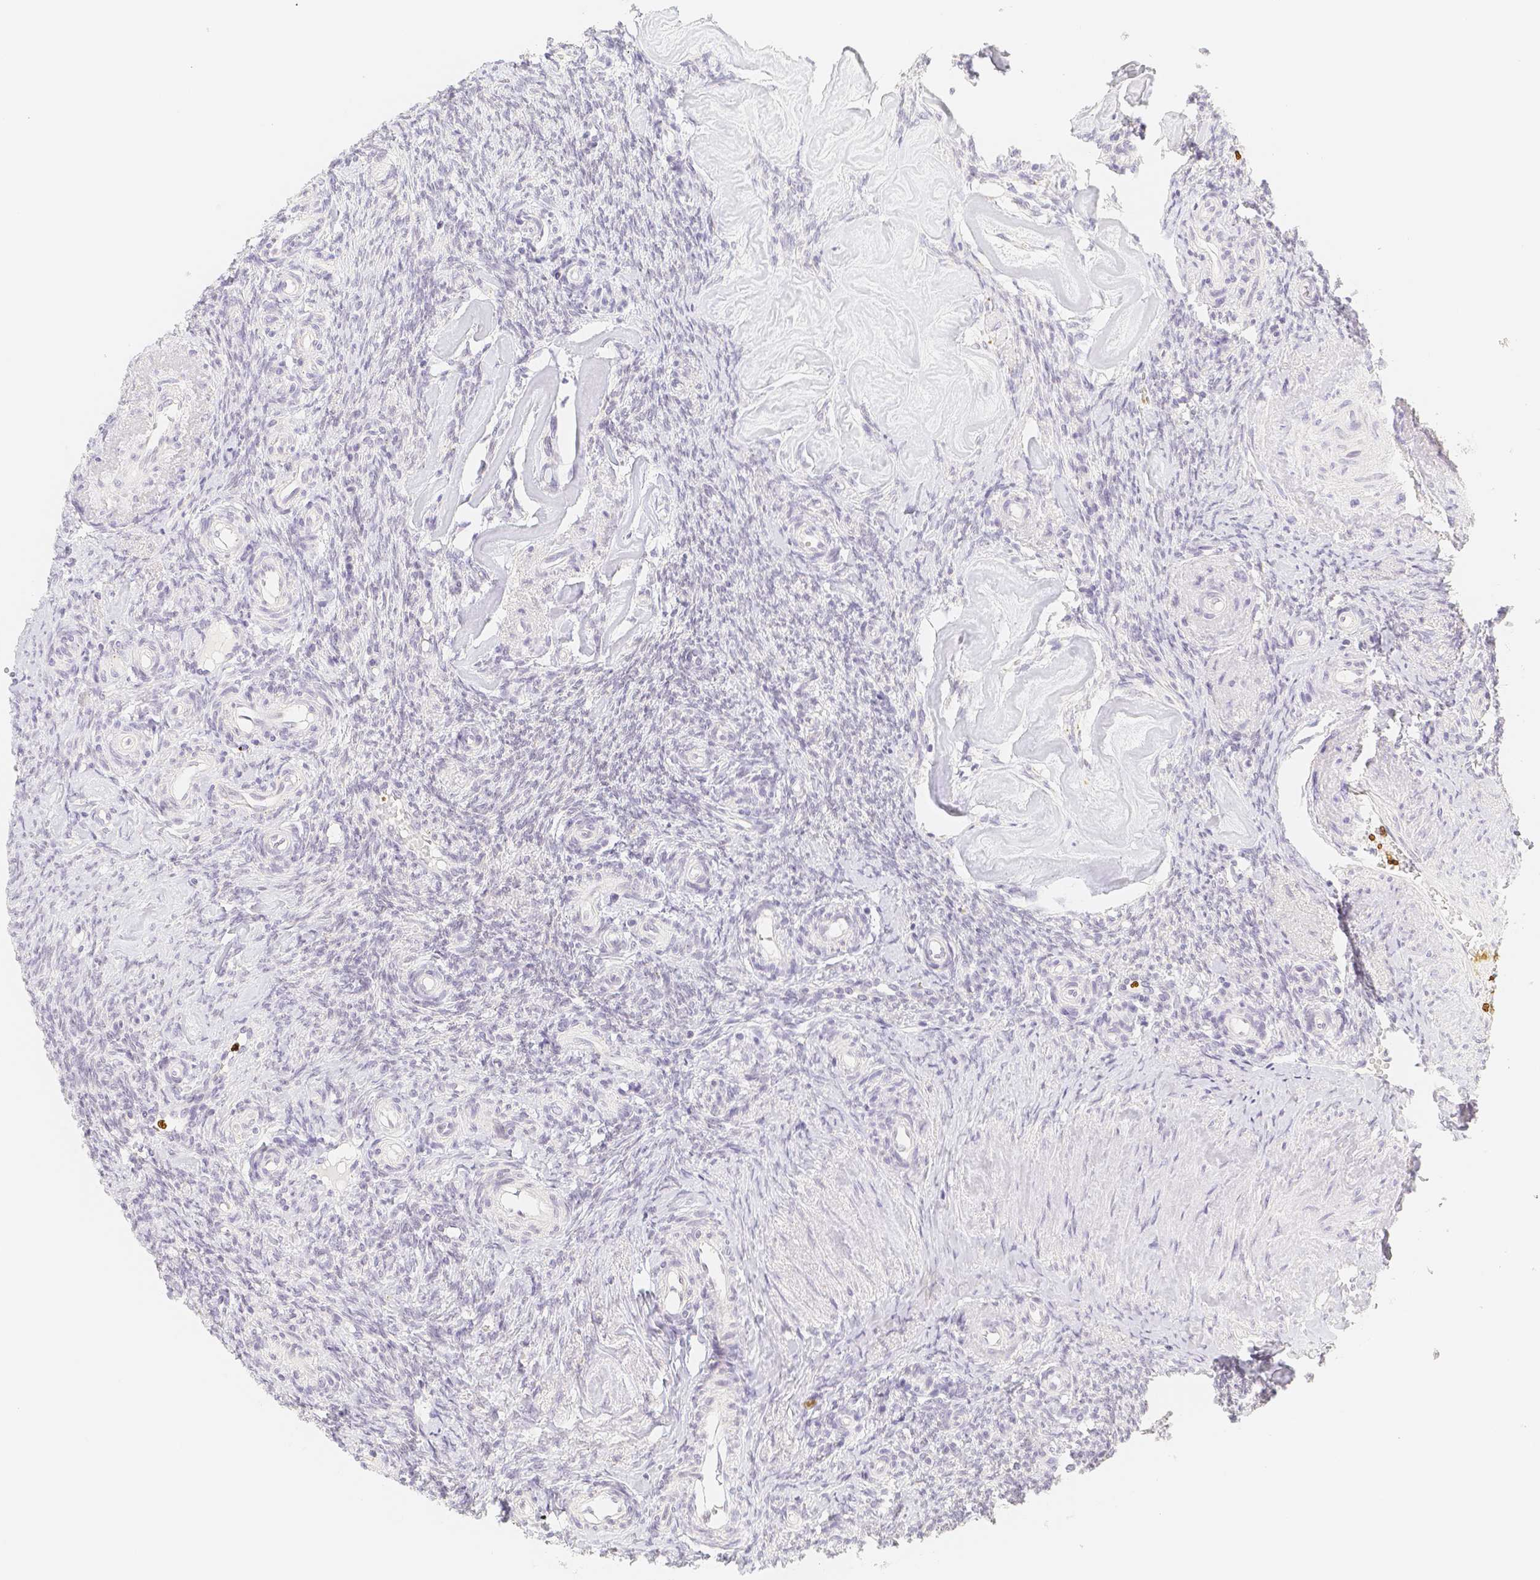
{"staining": {"intensity": "negative", "quantity": "none", "location": "none"}, "tissue": "ovary", "cell_type": "Follicle cells", "image_type": "normal", "snomed": [{"axis": "morphology", "description": "Normal tissue, NOS"}, {"axis": "topography", "description": "Ovary"}], "caption": "This is an IHC histopathology image of normal human ovary. There is no expression in follicle cells.", "gene": "PADI4", "patient": {"sex": "female", "age": 41}}